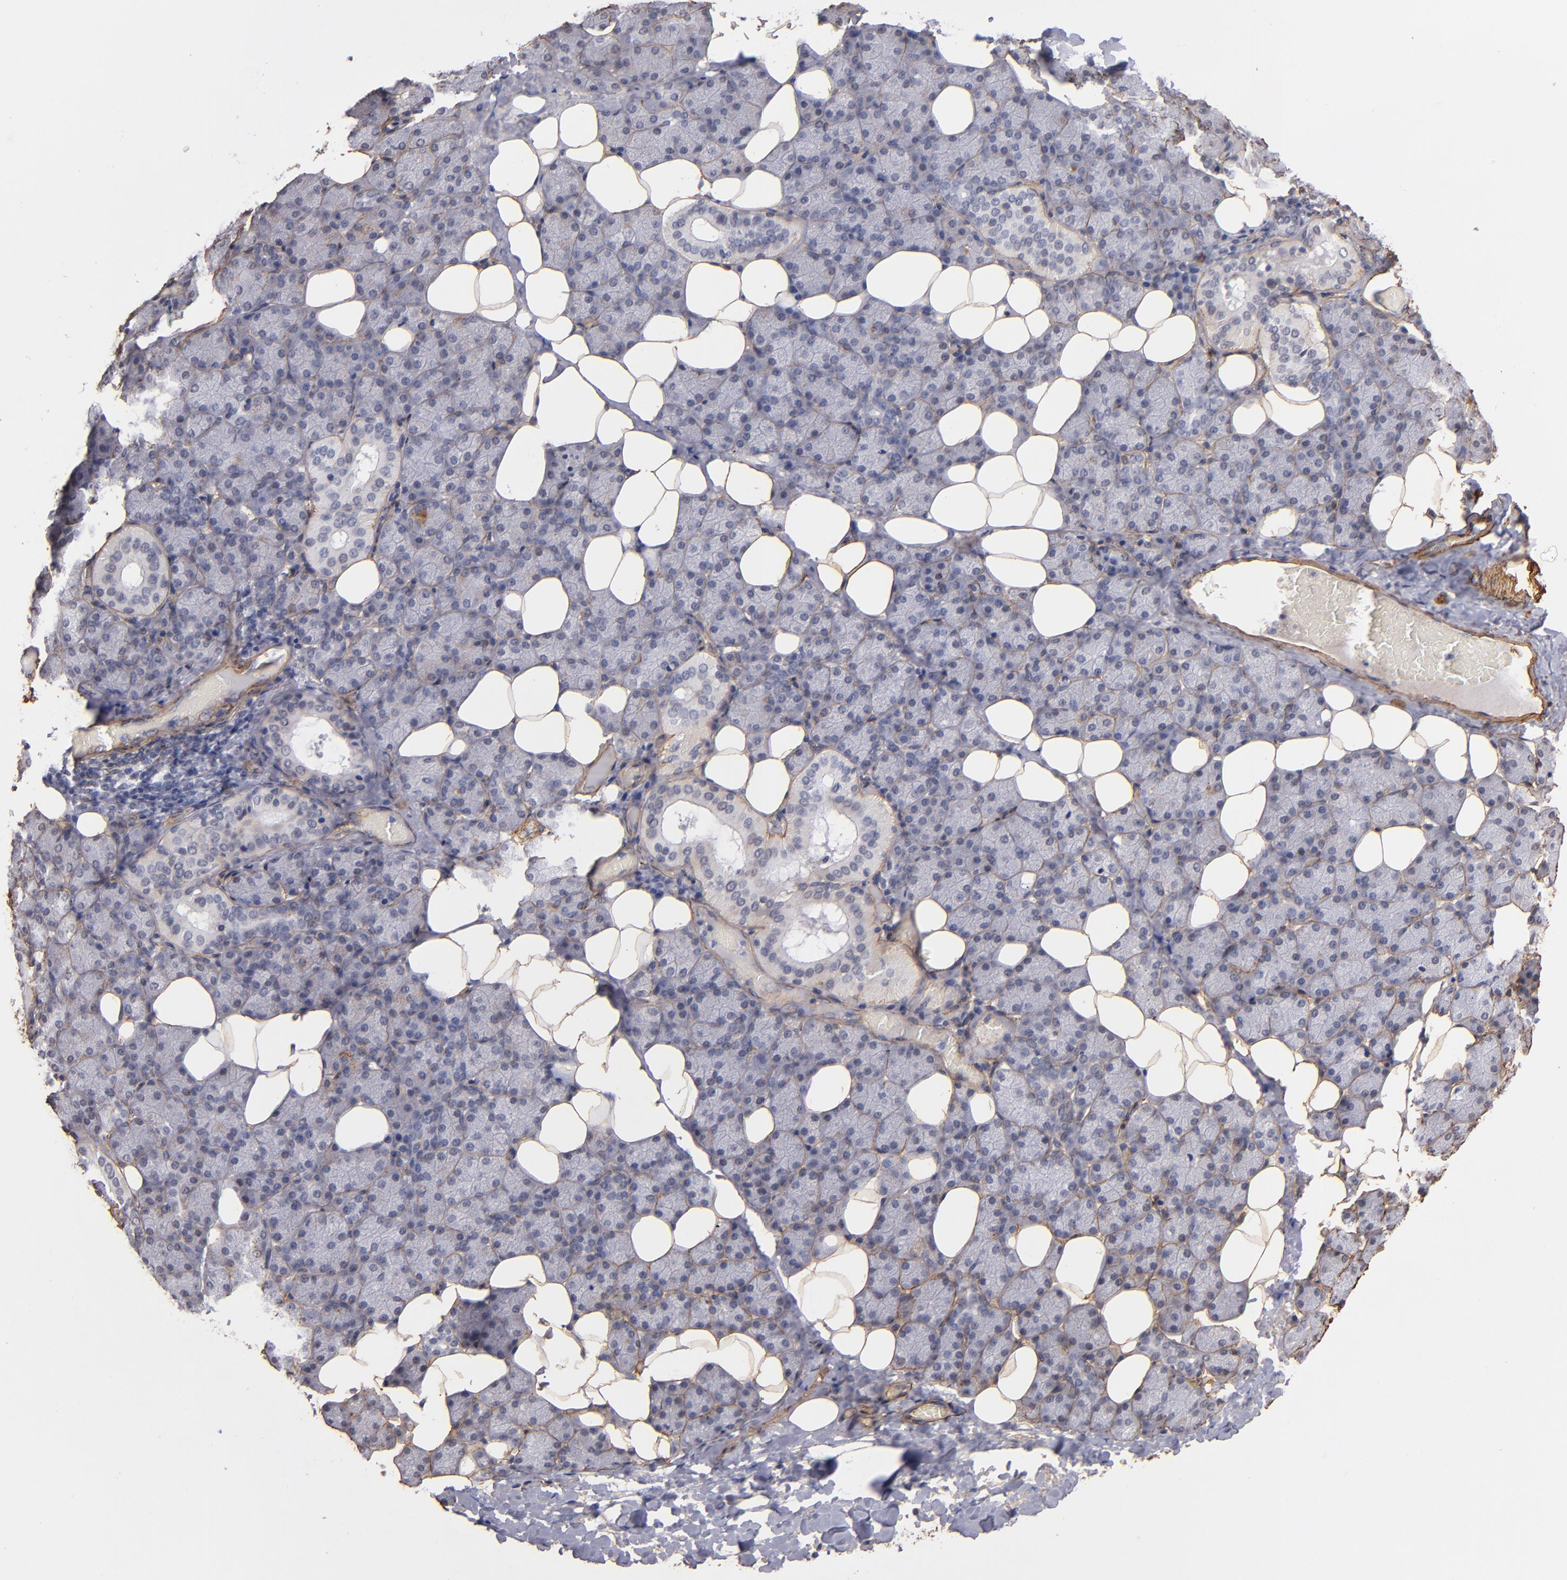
{"staining": {"intensity": "weak", "quantity": "25%-75%", "location": "cytoplasmic/membranous"}, "tissue": "salivary gland", "cell_type": "Glandular cells", "image_type": "normal", "snomed": [{"axis": "morphology", "description": "Normal tissue, NOS"}, {"axis": "topography", "description": "Lymph node"}, {"axis": "topography", "description": "Salivary gland"}], "caption": "Benign salivary gland exhibits weak cytoplasmic/membranous staining in about 25%-75% of glandular cells, visualized by immunohistochemistry. The staining was performed using DAB, with brown indicating positive protein expression. Nuclei are stained blue with hematoxylin.", "gene": "LAMC1", "patient": {"sex": "male", "age": 8}}